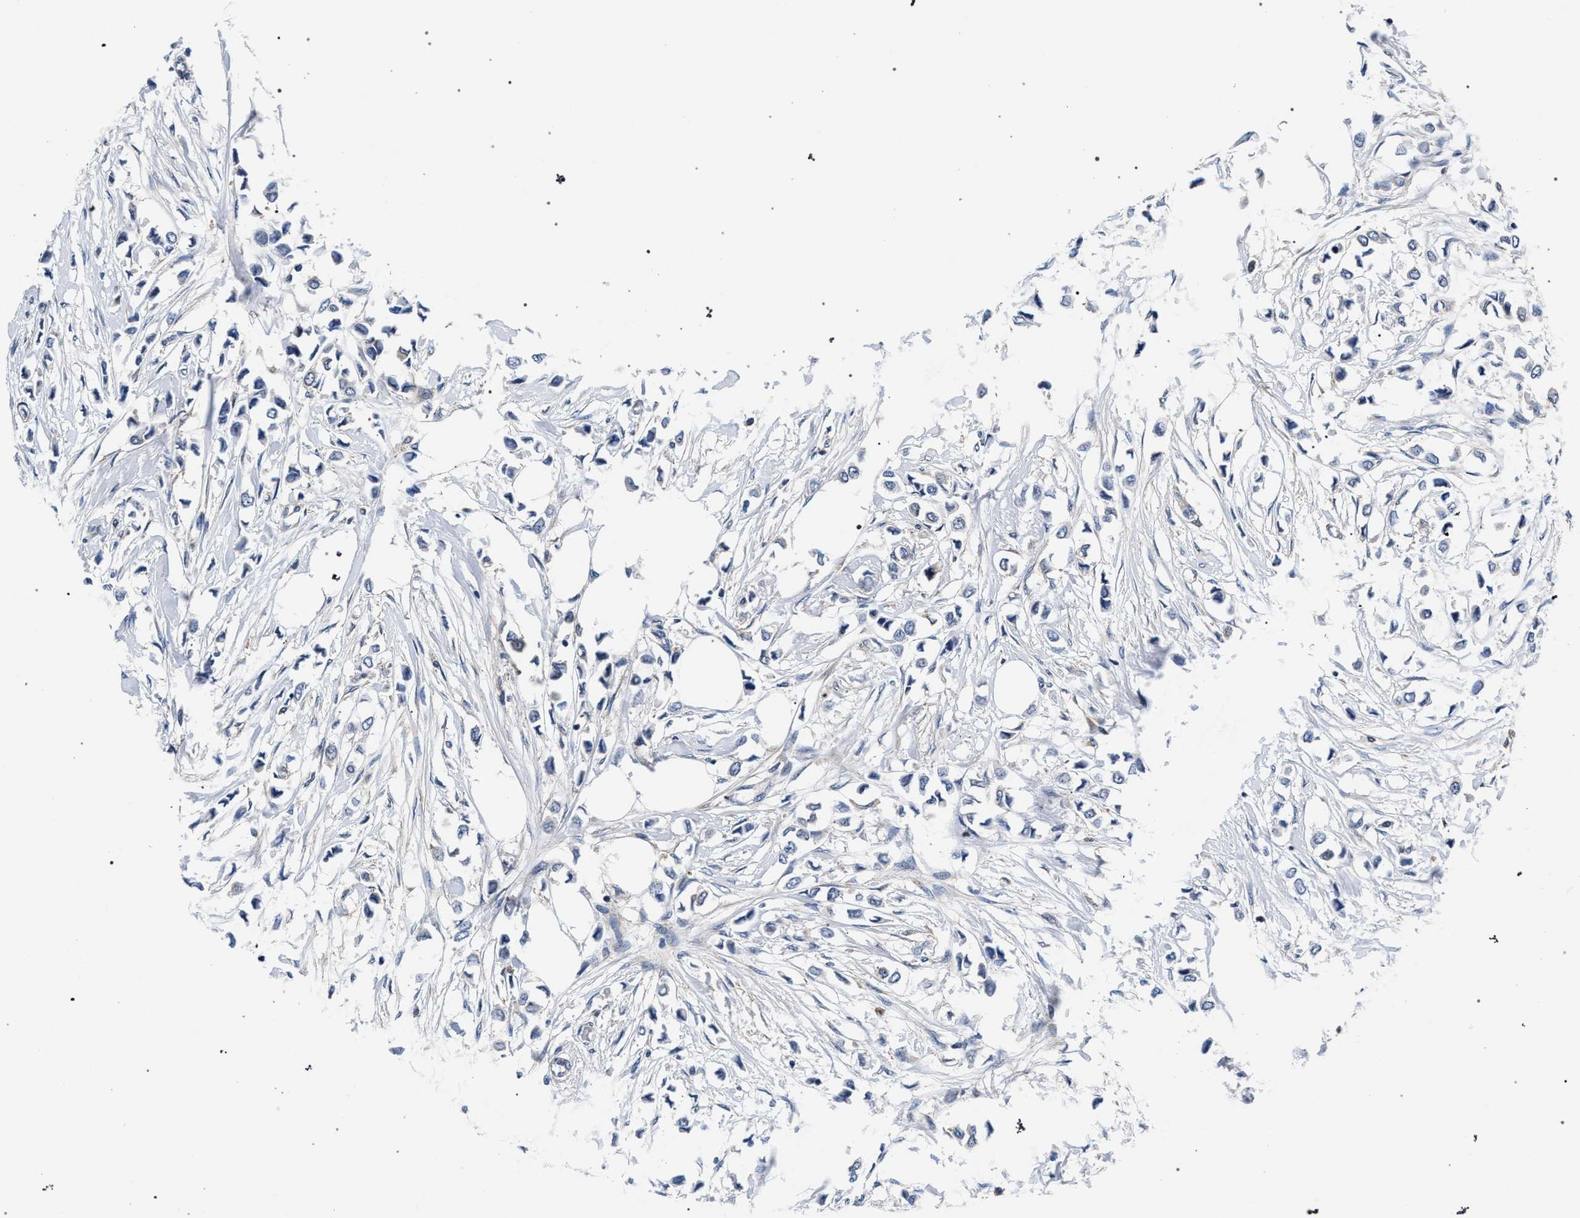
{"staining": {"intensity": "negative", "quantity": "none", "location": "none"}, "tissue": "breast cancer", "cell_type": "Tumor cells", "image_type": "cancer", "snomed": [{"axis": "morphology", "description": "Lobular carcinoma"}, {"axis": "topography", "description": "Breast"}], "caption": "This is an immunohistochemistry (IHC) histopathology image of breast cancer (lobular carcinoma). There is no expression in tumor cells.", "gene": "LASP1", "patient": {"sex": "female", "age": 51}}